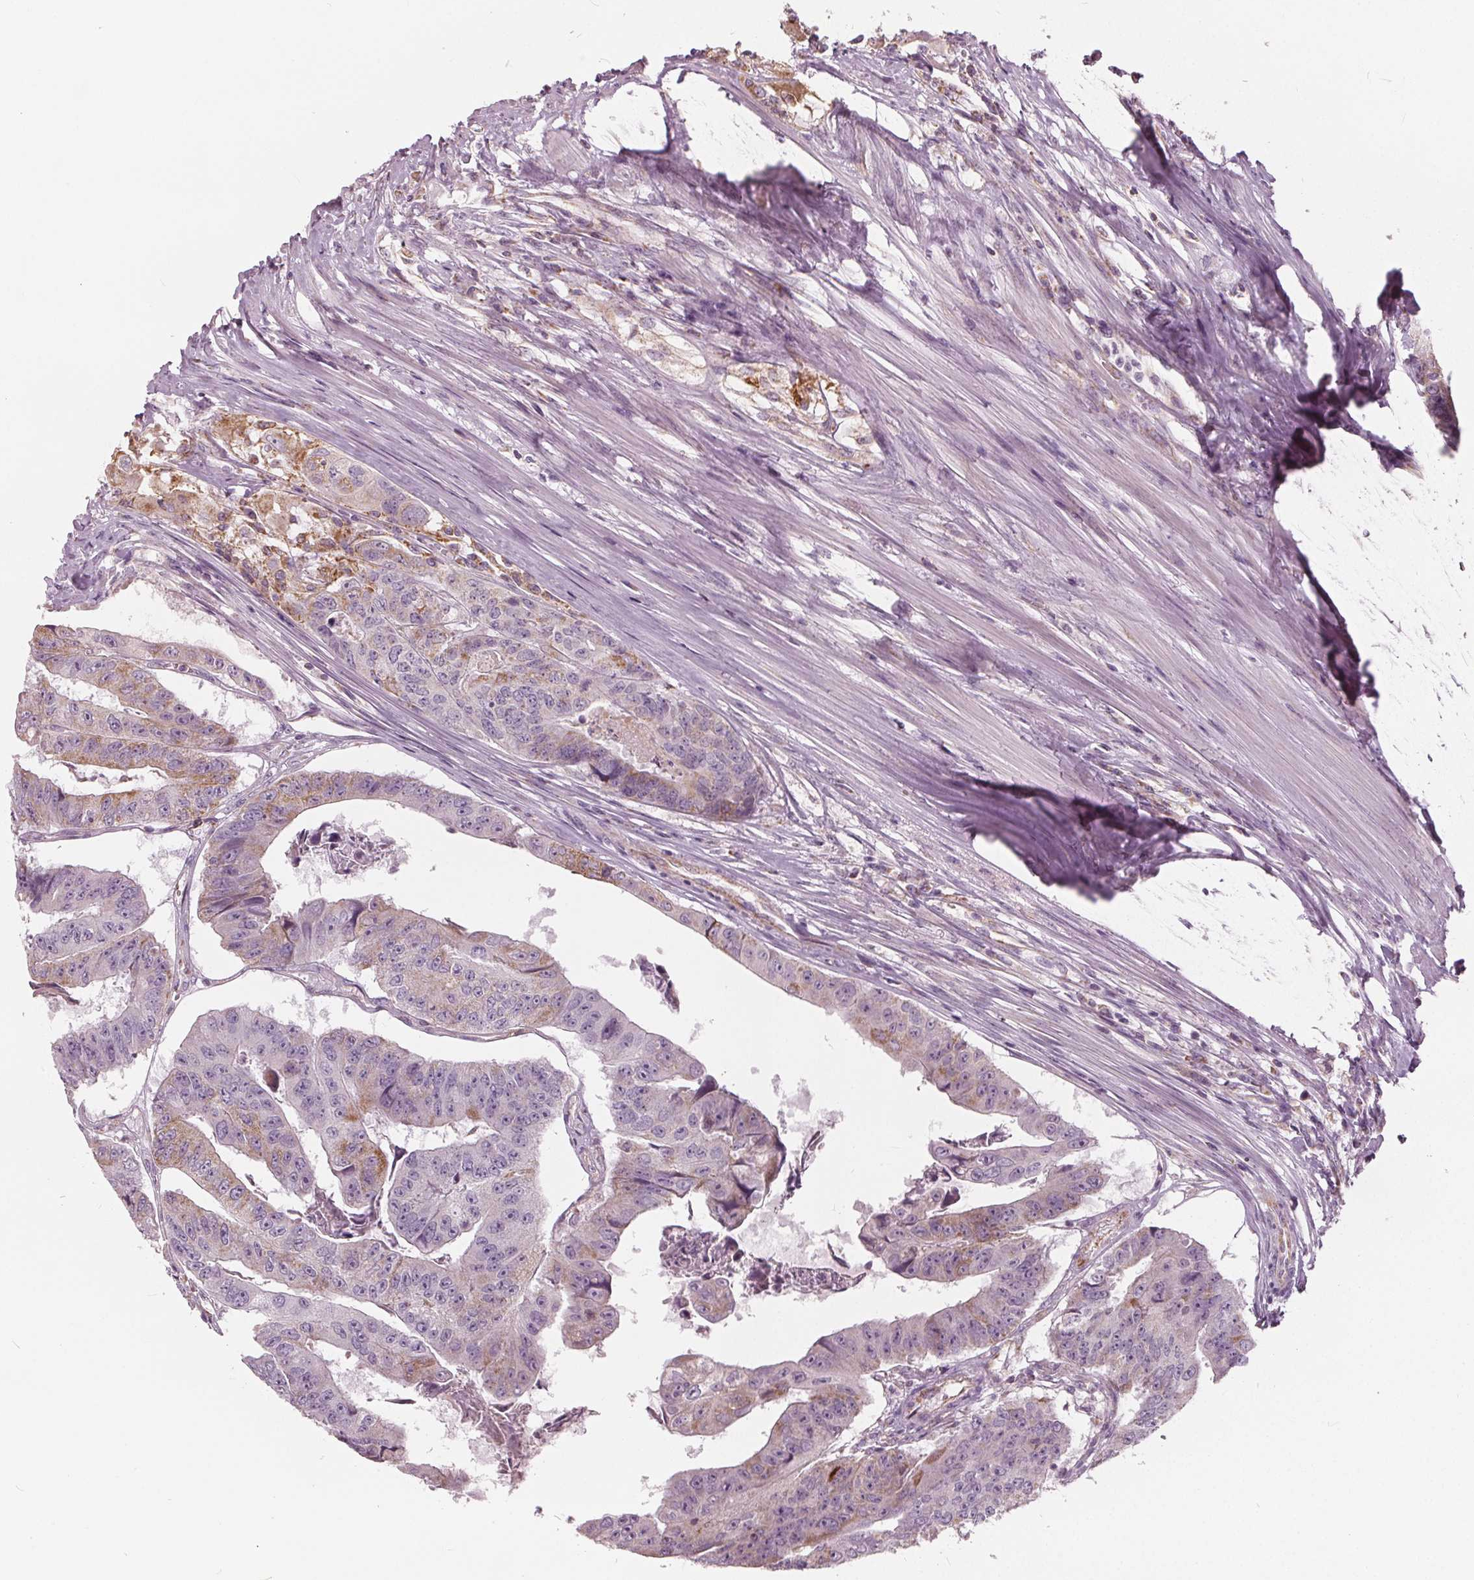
{"staining": {"intensity": "moderate", "quantity": "25%-75%", "location": "cytoplasmic/membranous"}, "tissue": "colorectal cancer", "cell_type": "Tumor cells", "image_type": "cancer", "snomed": [{"axis": "morphology", "description": "Adenocarcinoma, NOS"}, {"axis": "topography", "description": "Colon"}], "caption": "Immunohistochemistry (IHC) of human adenocarcinoma (colorectal) shows medium levels of moderate cytoplasmic/membranous expression in approximately 25%-75% of tumor cells.", "gene": "ECI2", "patient": {"sex": "female", "age": 67}}